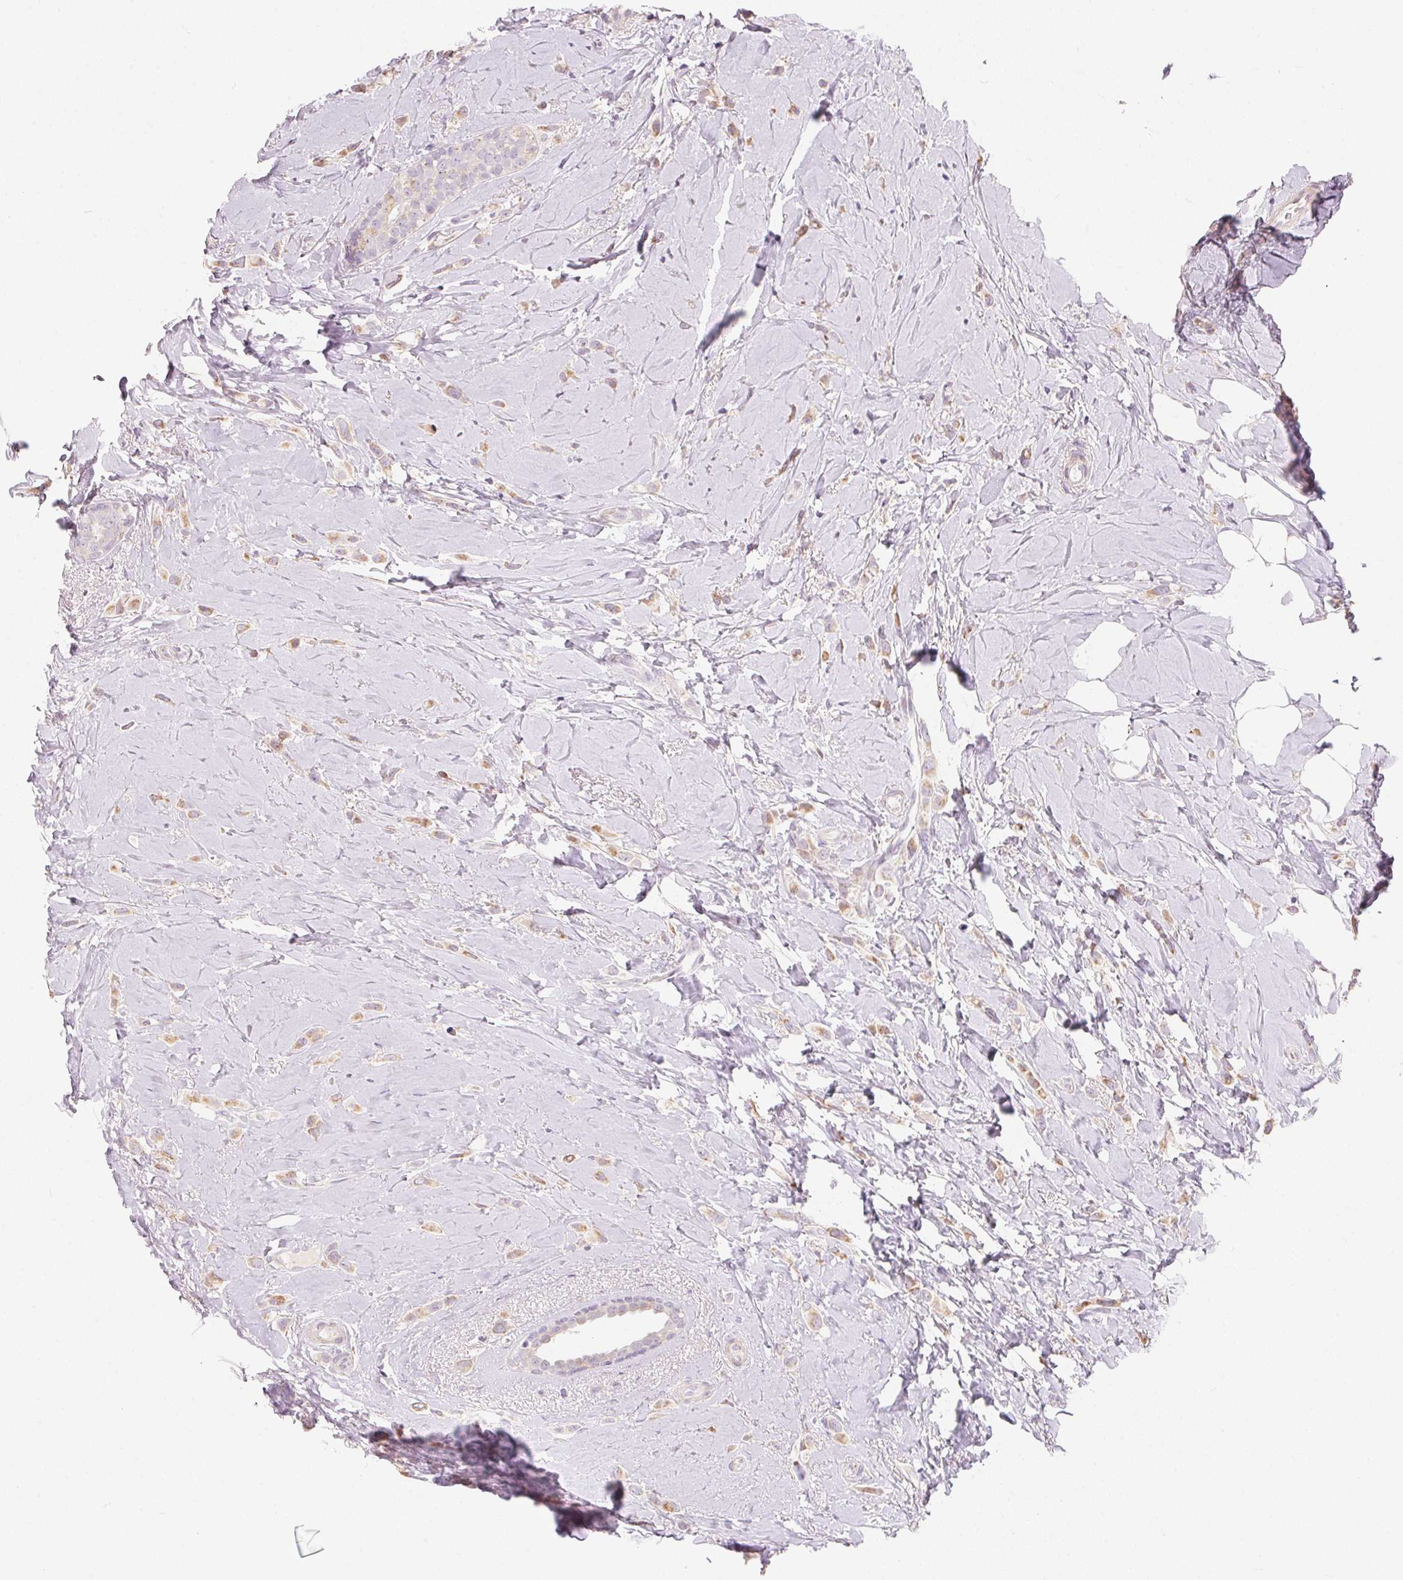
{"staining": {"intensity": "weak", "quantity": "25%-75%", "location": "cytoplasmic/membranous"}, "tissue": "breast cancer", "cell_type": "Tumor cells", "image_type": "cancer", "snomed": [{"axis": "morphology", "description": "Lobular carcinoma"}, {"axis": "topography", "description": "Breast"}], "caption": "This micrograph exhibits breast lobular carcinoma stained with IHC to label a protein in brown. The cytoplasmic/membranous of tumor cells show weak positivity for the protein. Nuclei are counter-stained blue.", "gene": "DRAM2", "patient": {"sex": "female", "age": 66}}